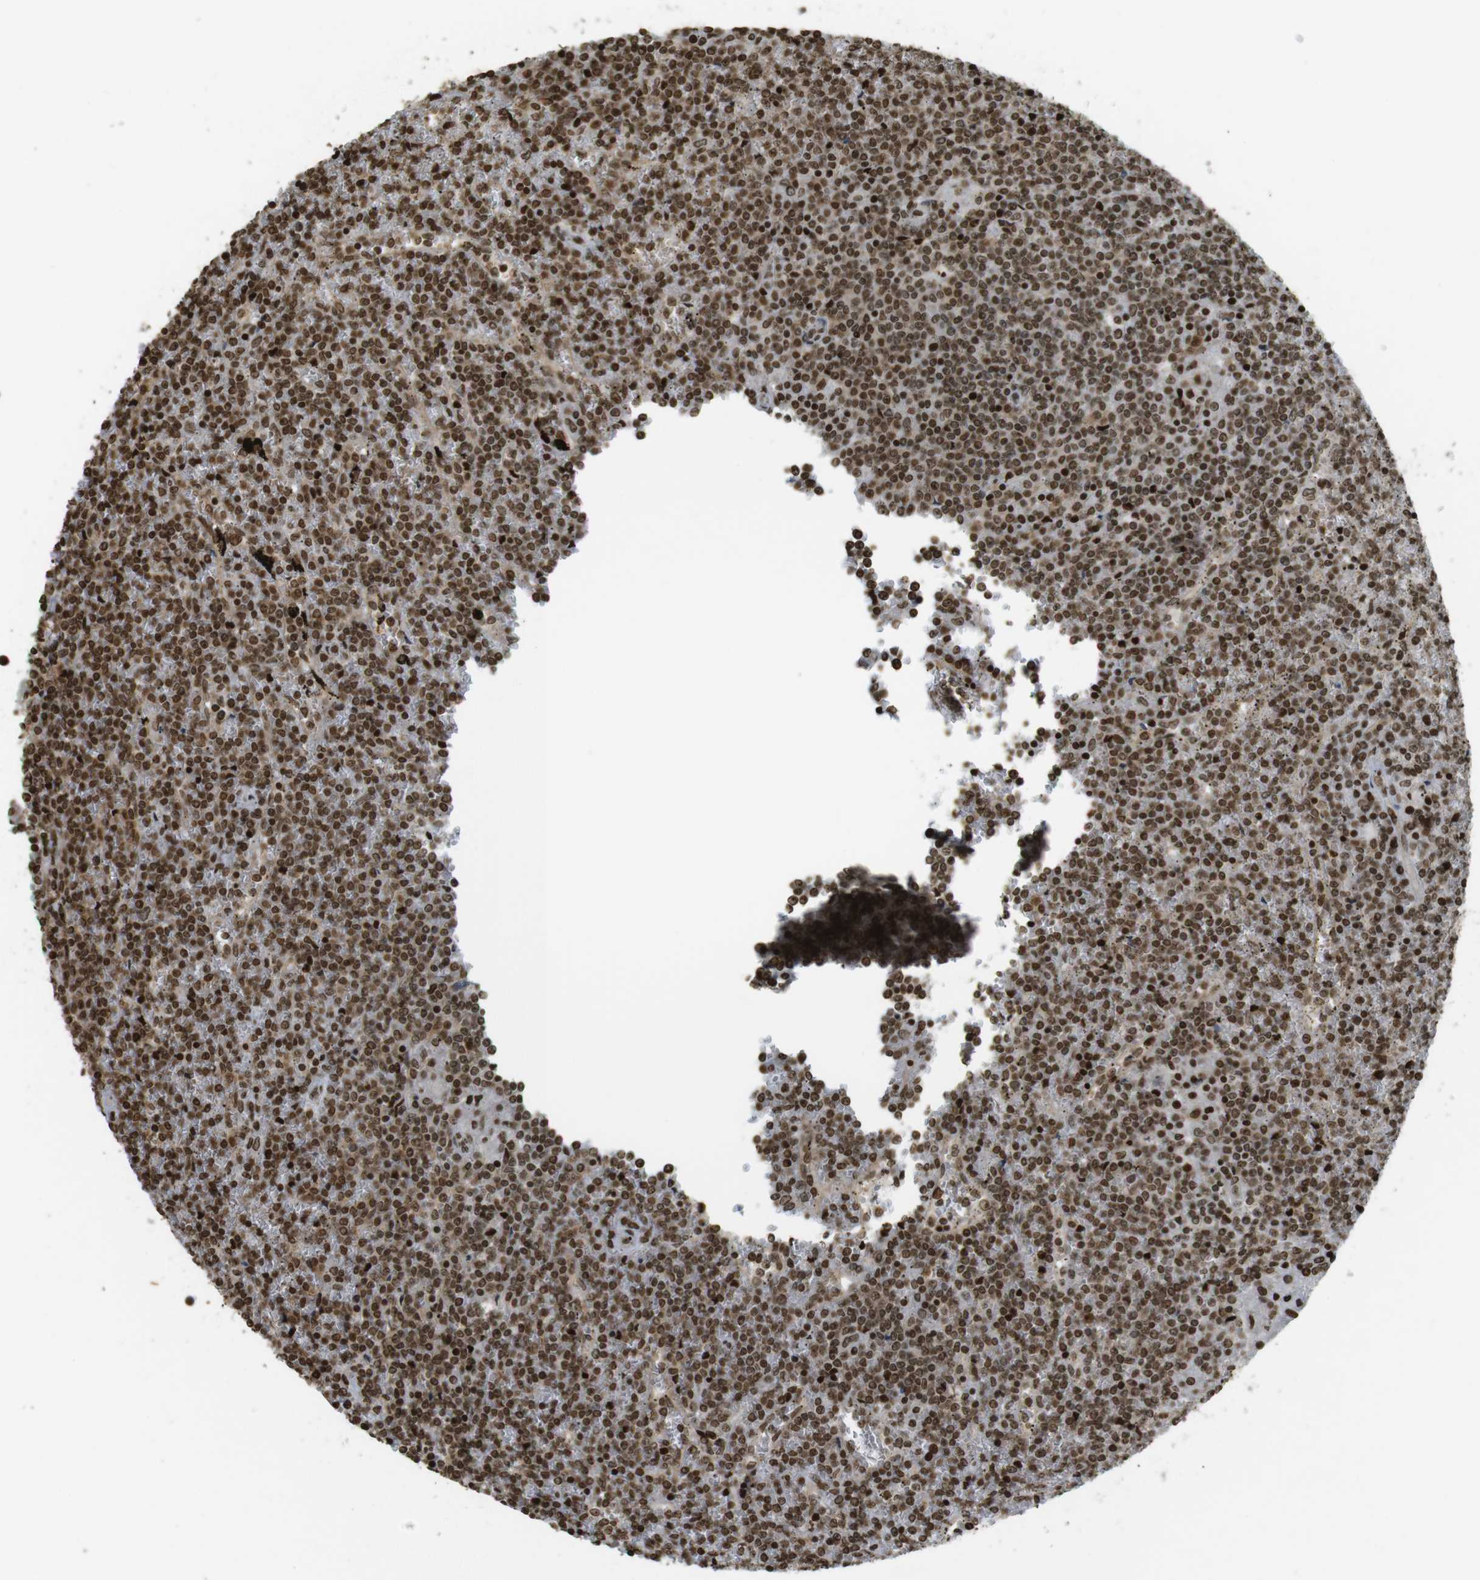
{"staining": {"intensity": "moderate", "quantity": ">75%", "location": "cytoplasmic/membranous,nuclear"}, "tissue": "lymphoma", "cell_type": "Tumor cells", "image_type": "cancer", "snomed": [{"axis": "morphology", "description": "Malignant lymphoma, non-Hodgkin's type, Low grade"}, {"axis": "topography", "description": "Spleen"}], "caption": "High-power microscopy captured an IHC image of low-grade malignant lymphoma, non-Hodgkin's type, revealing moderate cytoplasmic/membranous and nuclear expression in approximately >75% of tumor cells. (Brightfield microscopy of DAB IHC at high magnification).", "gene": "RUVBL2", "patient": {"sex": "female", "age": 19}}